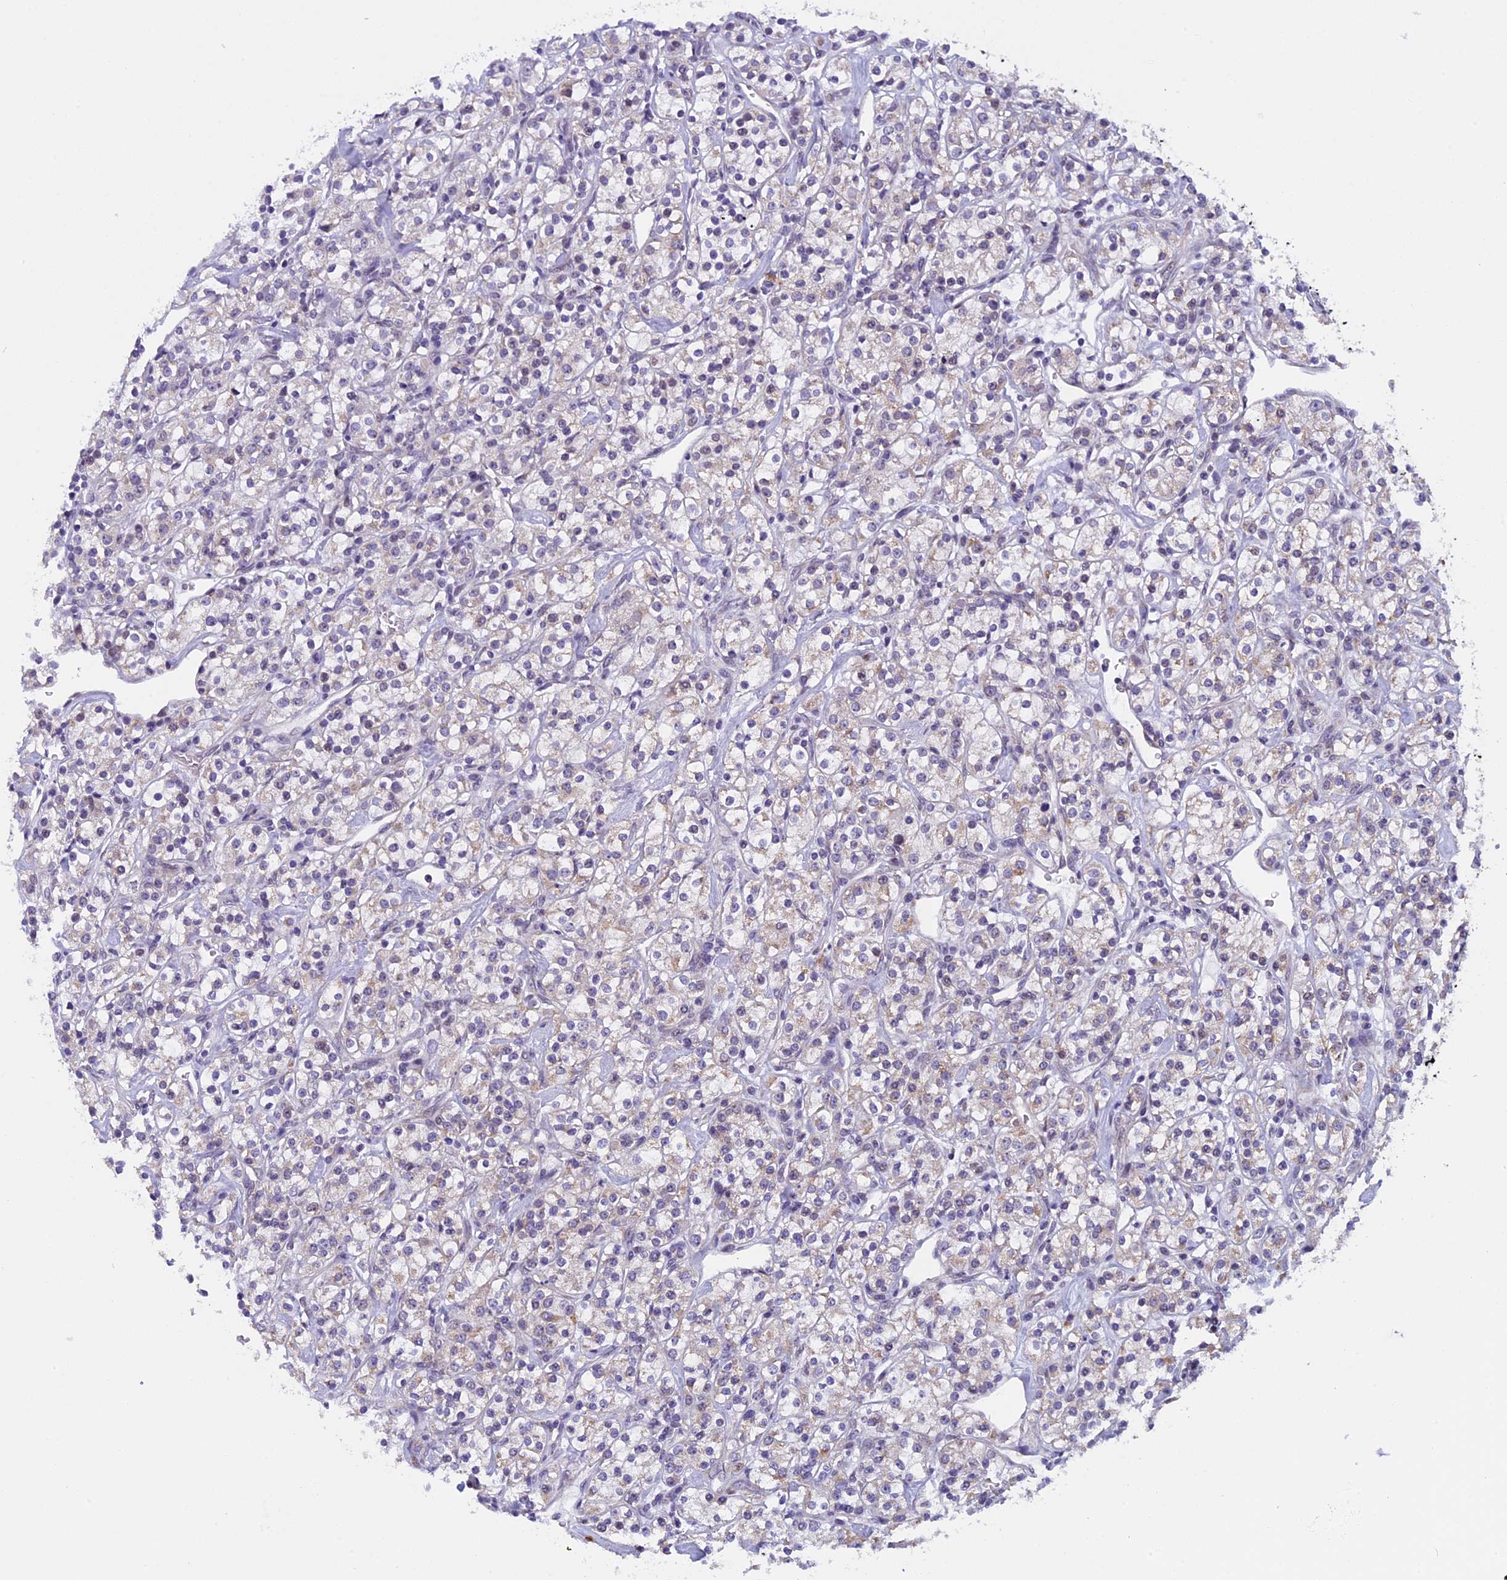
{"staining": {"intensity": "weak", "quantity": "25%-75%", "location": "cytoplasmic/membranous"}, "tissue": "renal cancer", "cell_type": "Tumor cells", "image_type": "cancer", "snomed": [{"axis": "morphology", "description": "Adenocarcinoma, NOS"}, {"axis": "topography", "description": "Kidney"}], "caption": "A low amount of weak cytoplasmic/membranous expression is present in about 25%-75% of tumor cells in renal cancer (adenocarcinoma) tissue. The protein of interest is stained brown, and the nuclei are stained in blue (DAB IHC with brightfield microscopy, high magnification).", "gene": "ZNF317", "patient": {"sex": "male", "age": 77}}